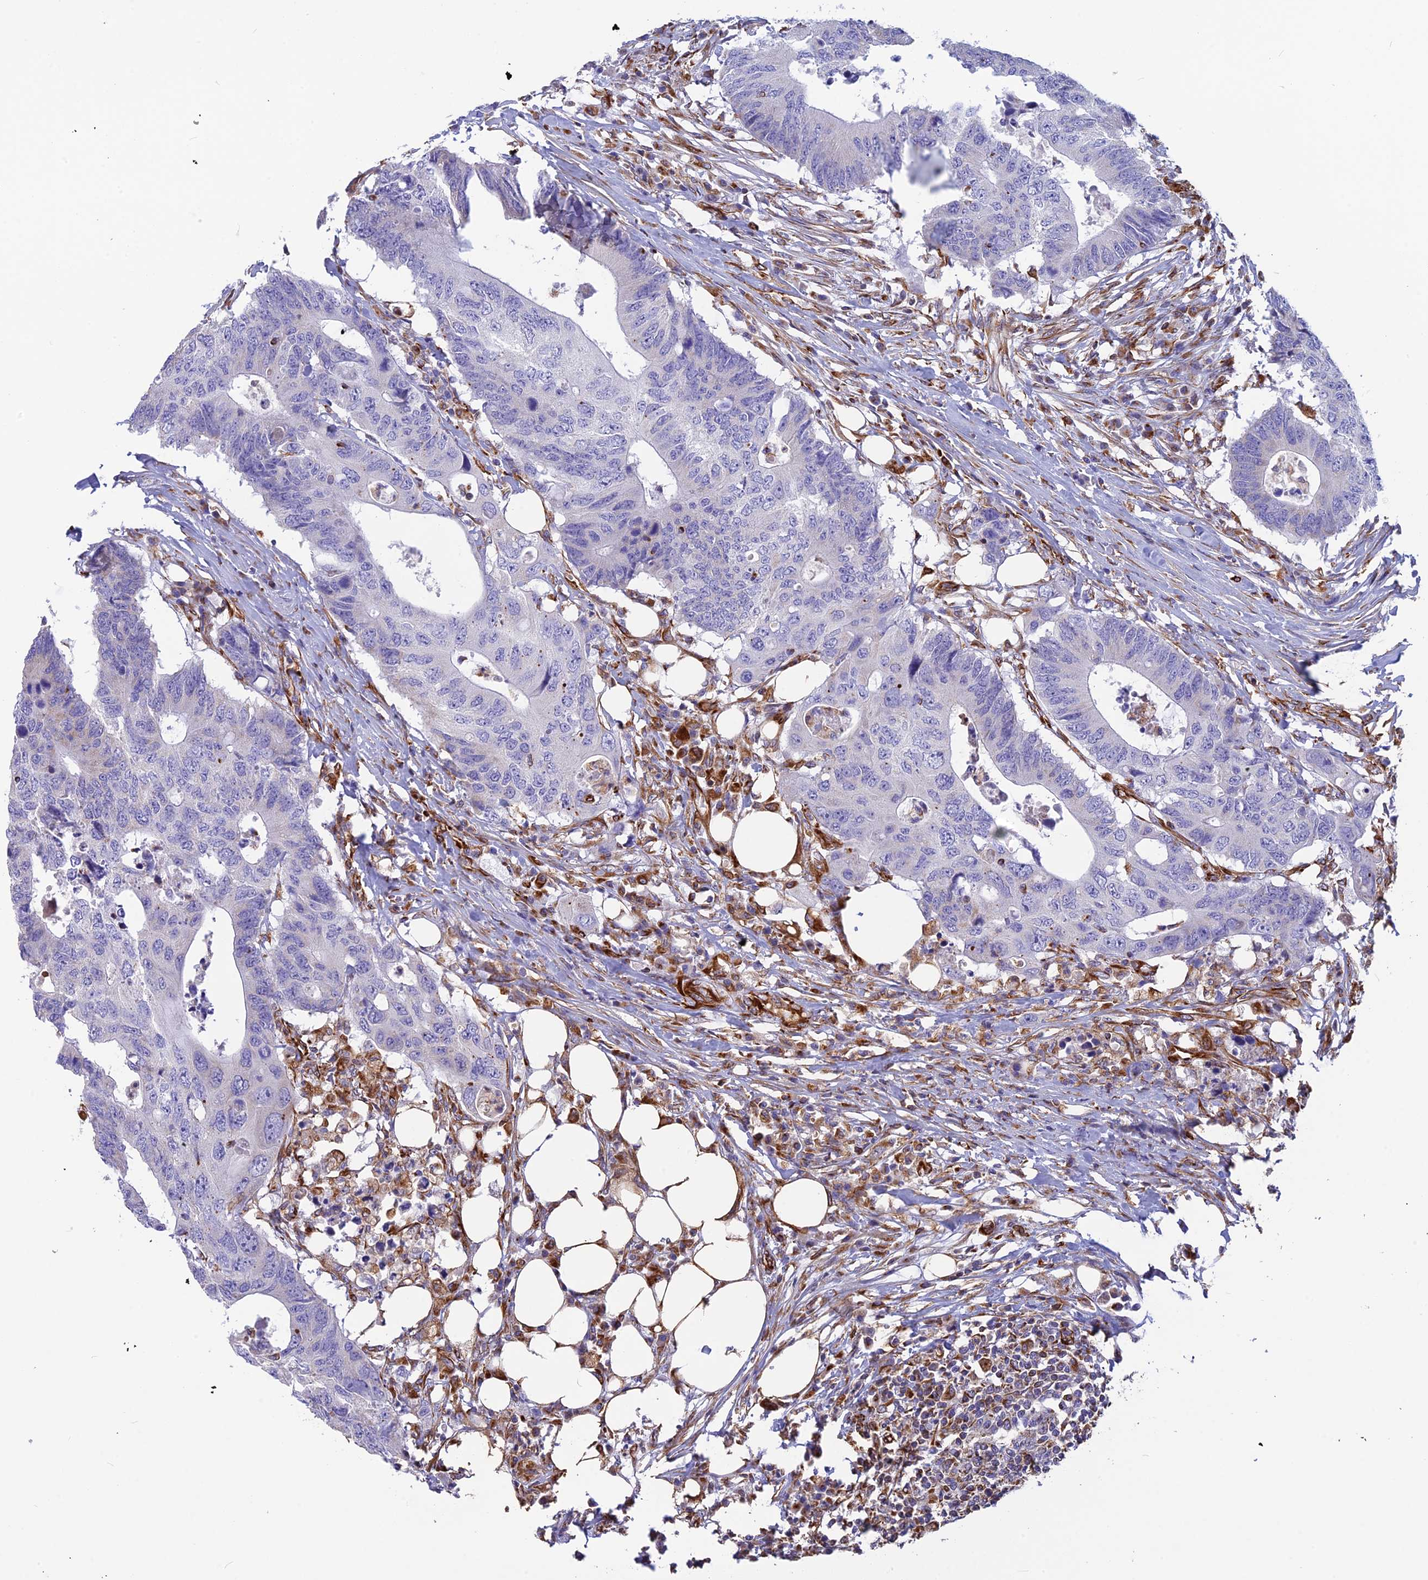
{"staining": {"intensity": "negative", "quantity": "none", "location": "none"}, "tissue": "colorectal cancer", "cell_type": "Tumor cells", "image_type": "cancer", "snomed": [{"axis": "morphology", "description": "Adenocarcinoma, NOS"}, {"axis": "topography", "description": "Colon"}], "caption": "An immunohistochemistry micrograph of colorectal cancer (adenocarcinoma) is shown. There is no staining in tumor cells of colorectal cancer (adenocarcinoma).", "gene": "FBXL20", "patient": {"sex": "male", "age": 71}}